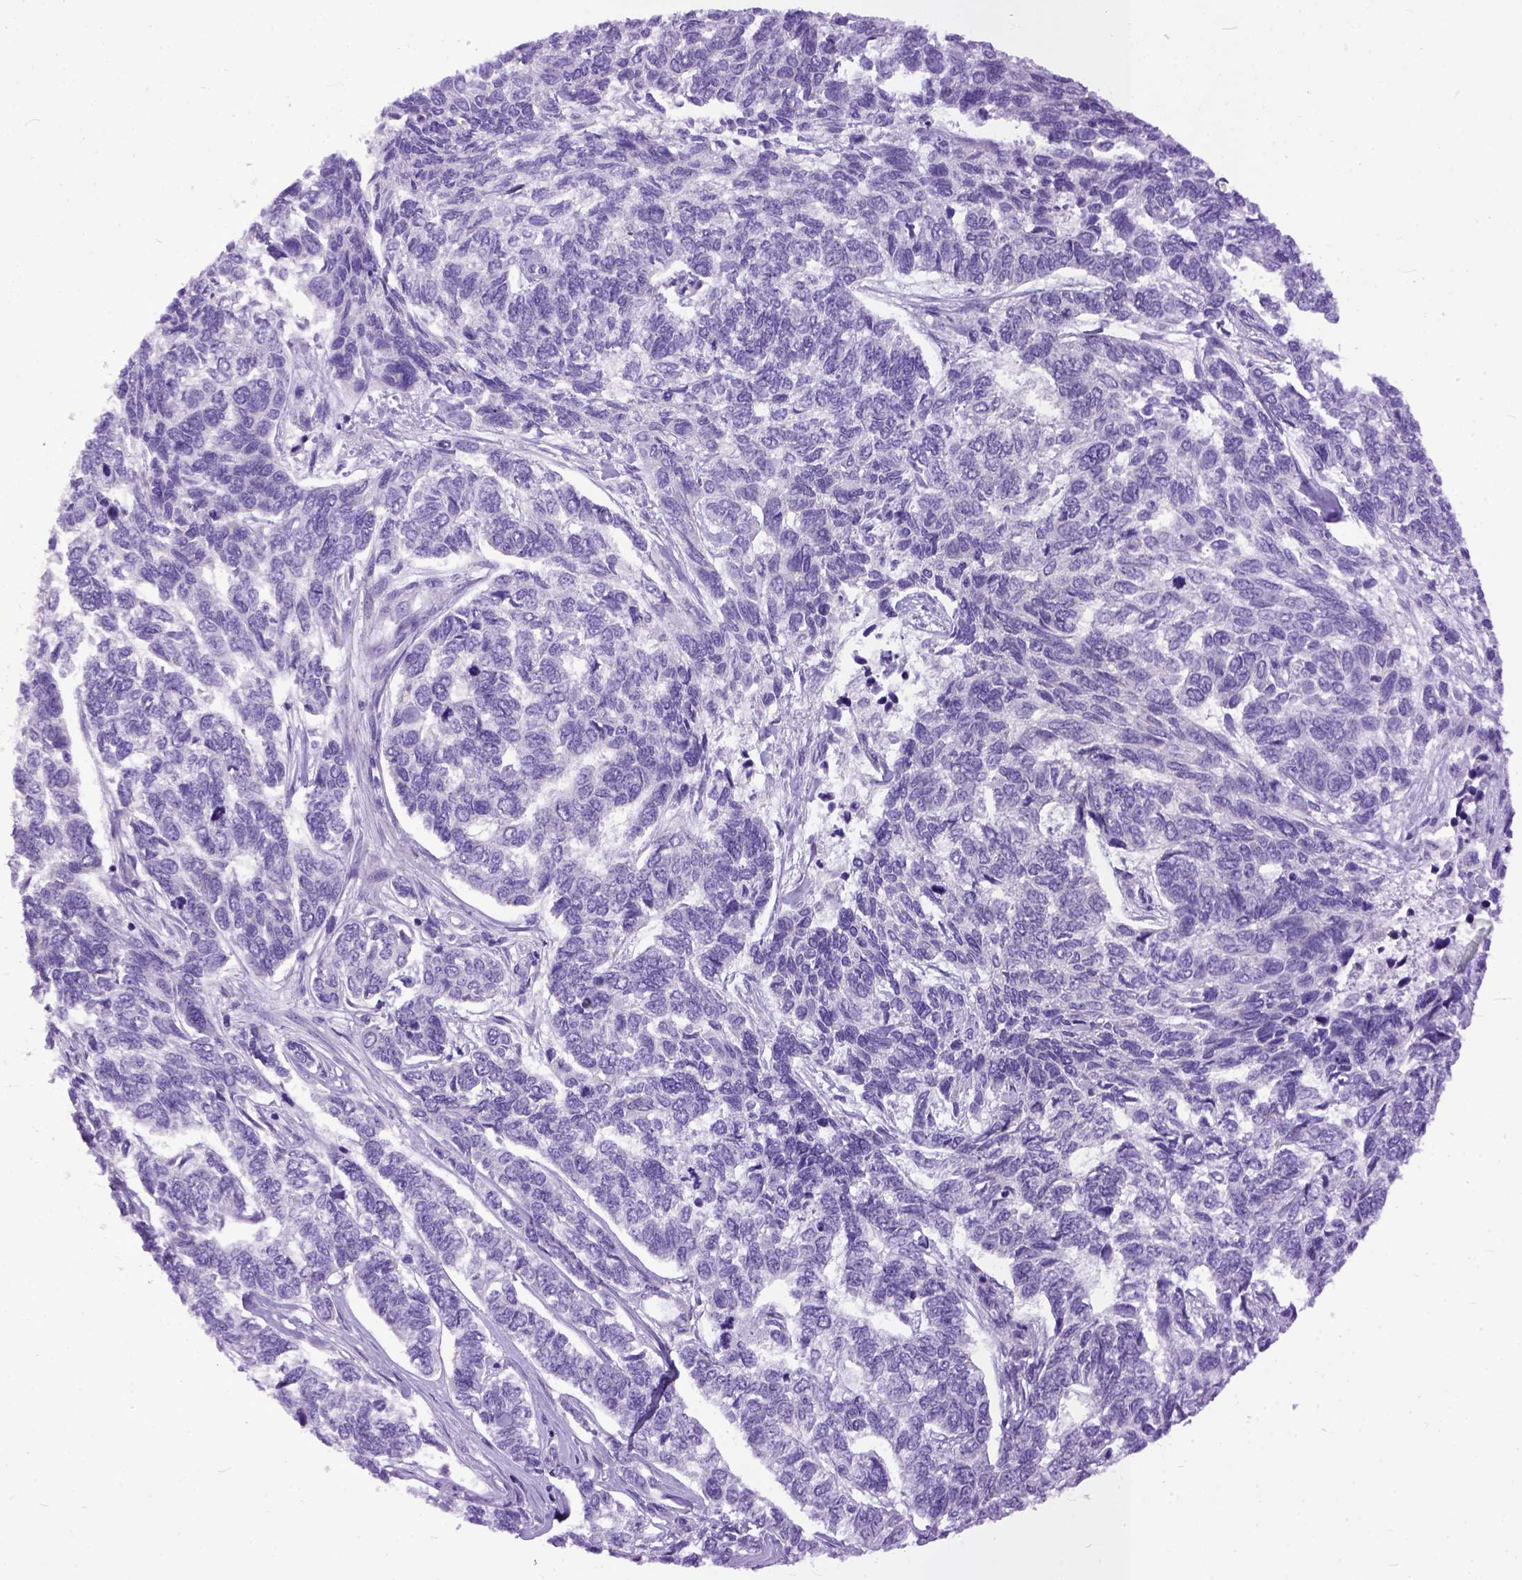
{"staining": {"intensity": "negative", "quantity": "none", "location": "none"}, "tissue": "skin cancer", "cell_type": "Tumor cells", "image_type": "cancer", "snomed": [{"axis": "morphology", "description": "Basal cell carcinoma"}, {"axis": "topography", "description": "Skin"}], "caption": "High magnification brightfield microscopy of skin basal cell carcinoma stained with DAB (3,3'-diaminobenzidine) (brown) and counterstained with hematoxylin (blue): tumor cells show no significant positivity.", "gene": "PPL", "patient": {"sex": "female", "age": 65}}